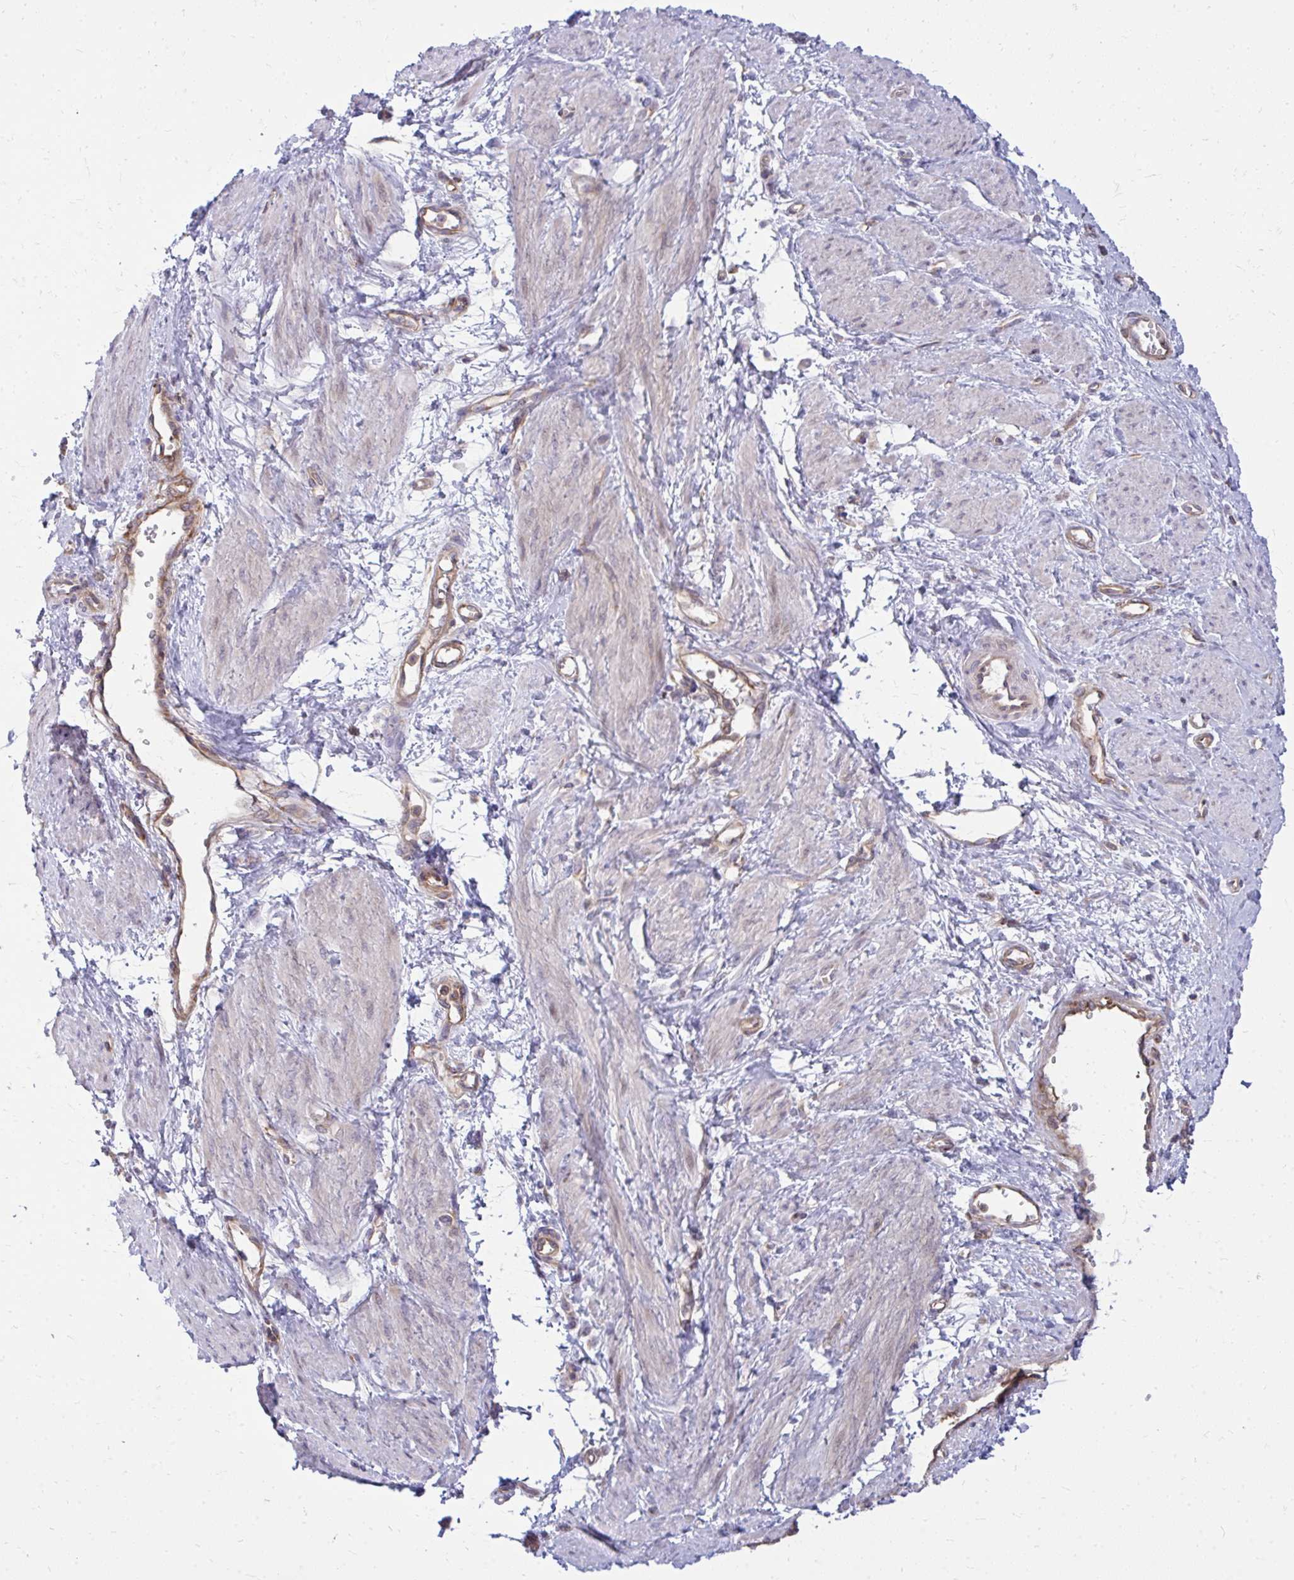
{"staining": {"intensity": "negative", "quantity": "none", "location": "none"}, "tissue": "smooth muscle", "cell_type": "Smooth muscle cells", "image_type": "normal", "snomed": [{"axis": "morphology", "description": "Normal tissue, NOS"}, {"axis": "topography", "description": "Smooth muscle"}, {"axis": "topography", "description": "Uterus"}], "caption": "This is an IHC histopathology image of unremarkable human smooth muscle. There is no staining in smooth muscle cells.", "gene": "ASAP1", "patient": {"sex": "female", "age": 39}}